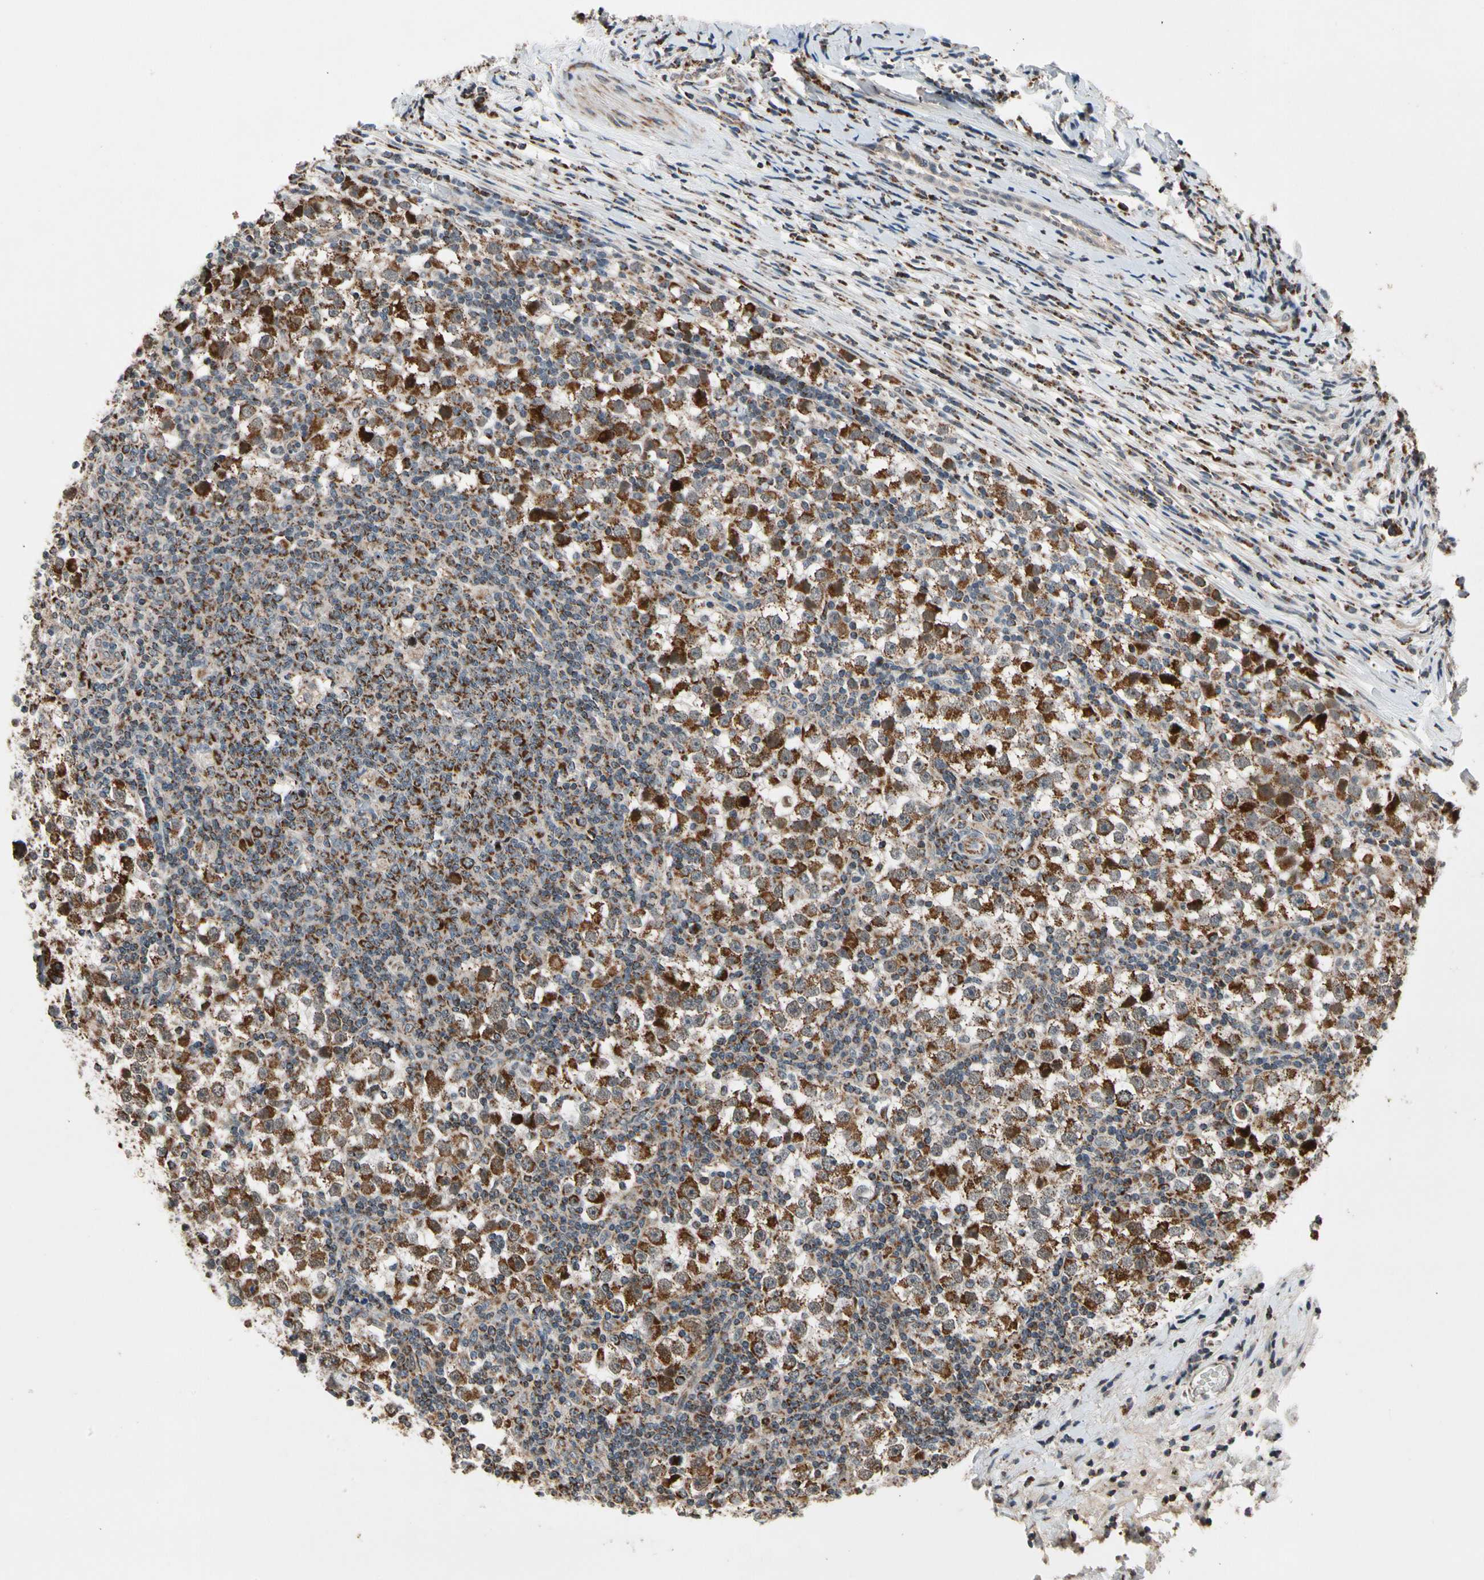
{"staining": {"intensity": "strong", "quantity": ">75%", "location": "cytoplasmic/membranous"}, "tissue": "testis cancer", "cell_type": "Tumor cells", "image_type": "cancer", "snomed": [{"axis": "morphology", "description": "Seminoma, NOS"}, {"axis": "topography", "description": "Testis"}], "caption": "A brown stain labels strong cytoplasmic/membranous staining of a protein in seminoma (testis) tumor cells.", "gene": "KHDC4", "patient": {"sex": "male", "age": 65}}